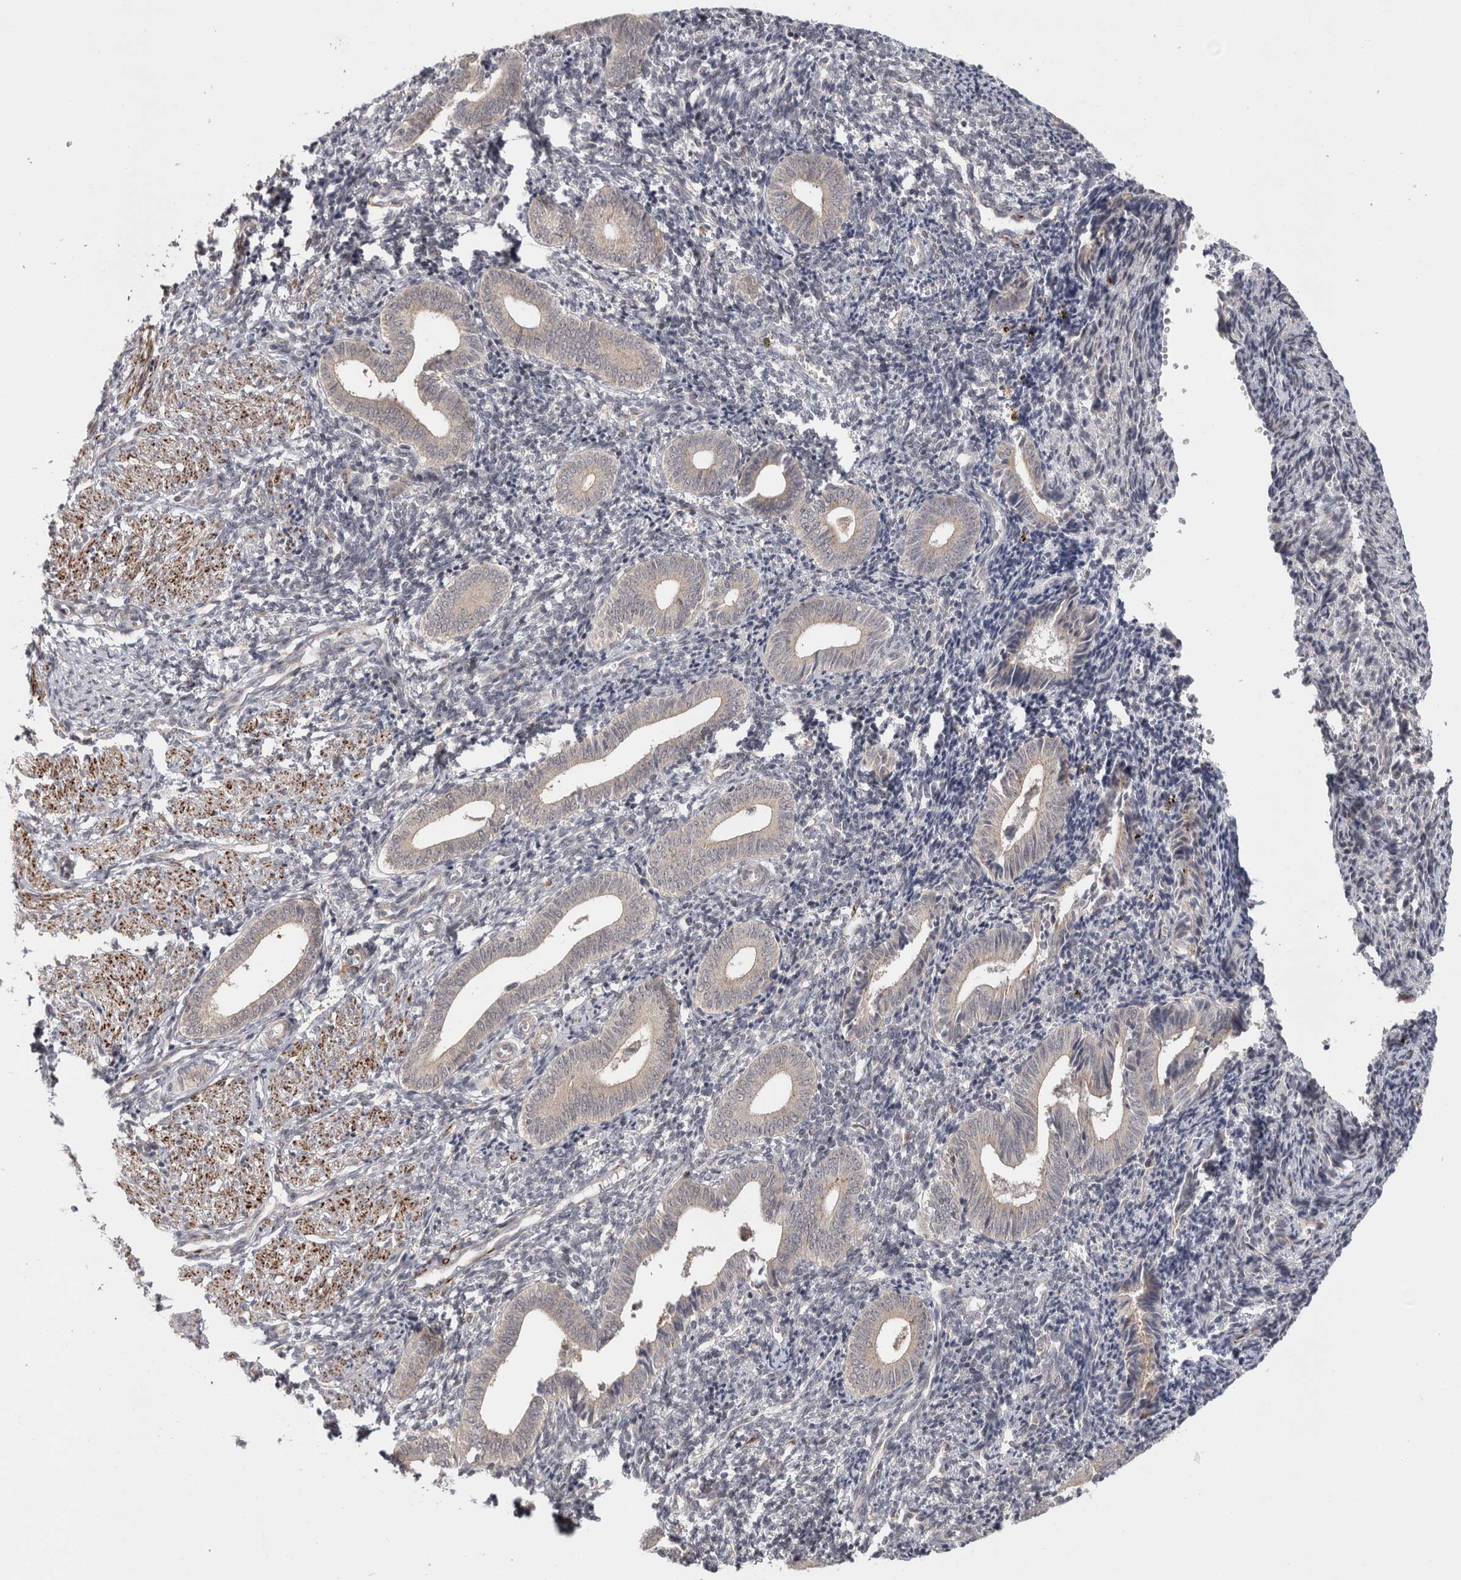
{"staining": {"intensity": "negative", "quantity": "none", "location": "none"}, "tissue": "endometrium", "cell_type": "Cells in endometrial stroma", "image_type": "normal", "snomed": [{"axis": "morphology", "description": "Normal tissue, NOS"}, {"axis": "topography", "description": "Uterus"}, {"axis": "topography", "description": "Endometrium"}], "caption": "This is an immunohistochemistry (IHC) histopathology image of benign endometrium. There is no positivity in cells in endometrial stroma.", "gene": "ZNF318", "patient": {"sex": "female", "age": 33}}